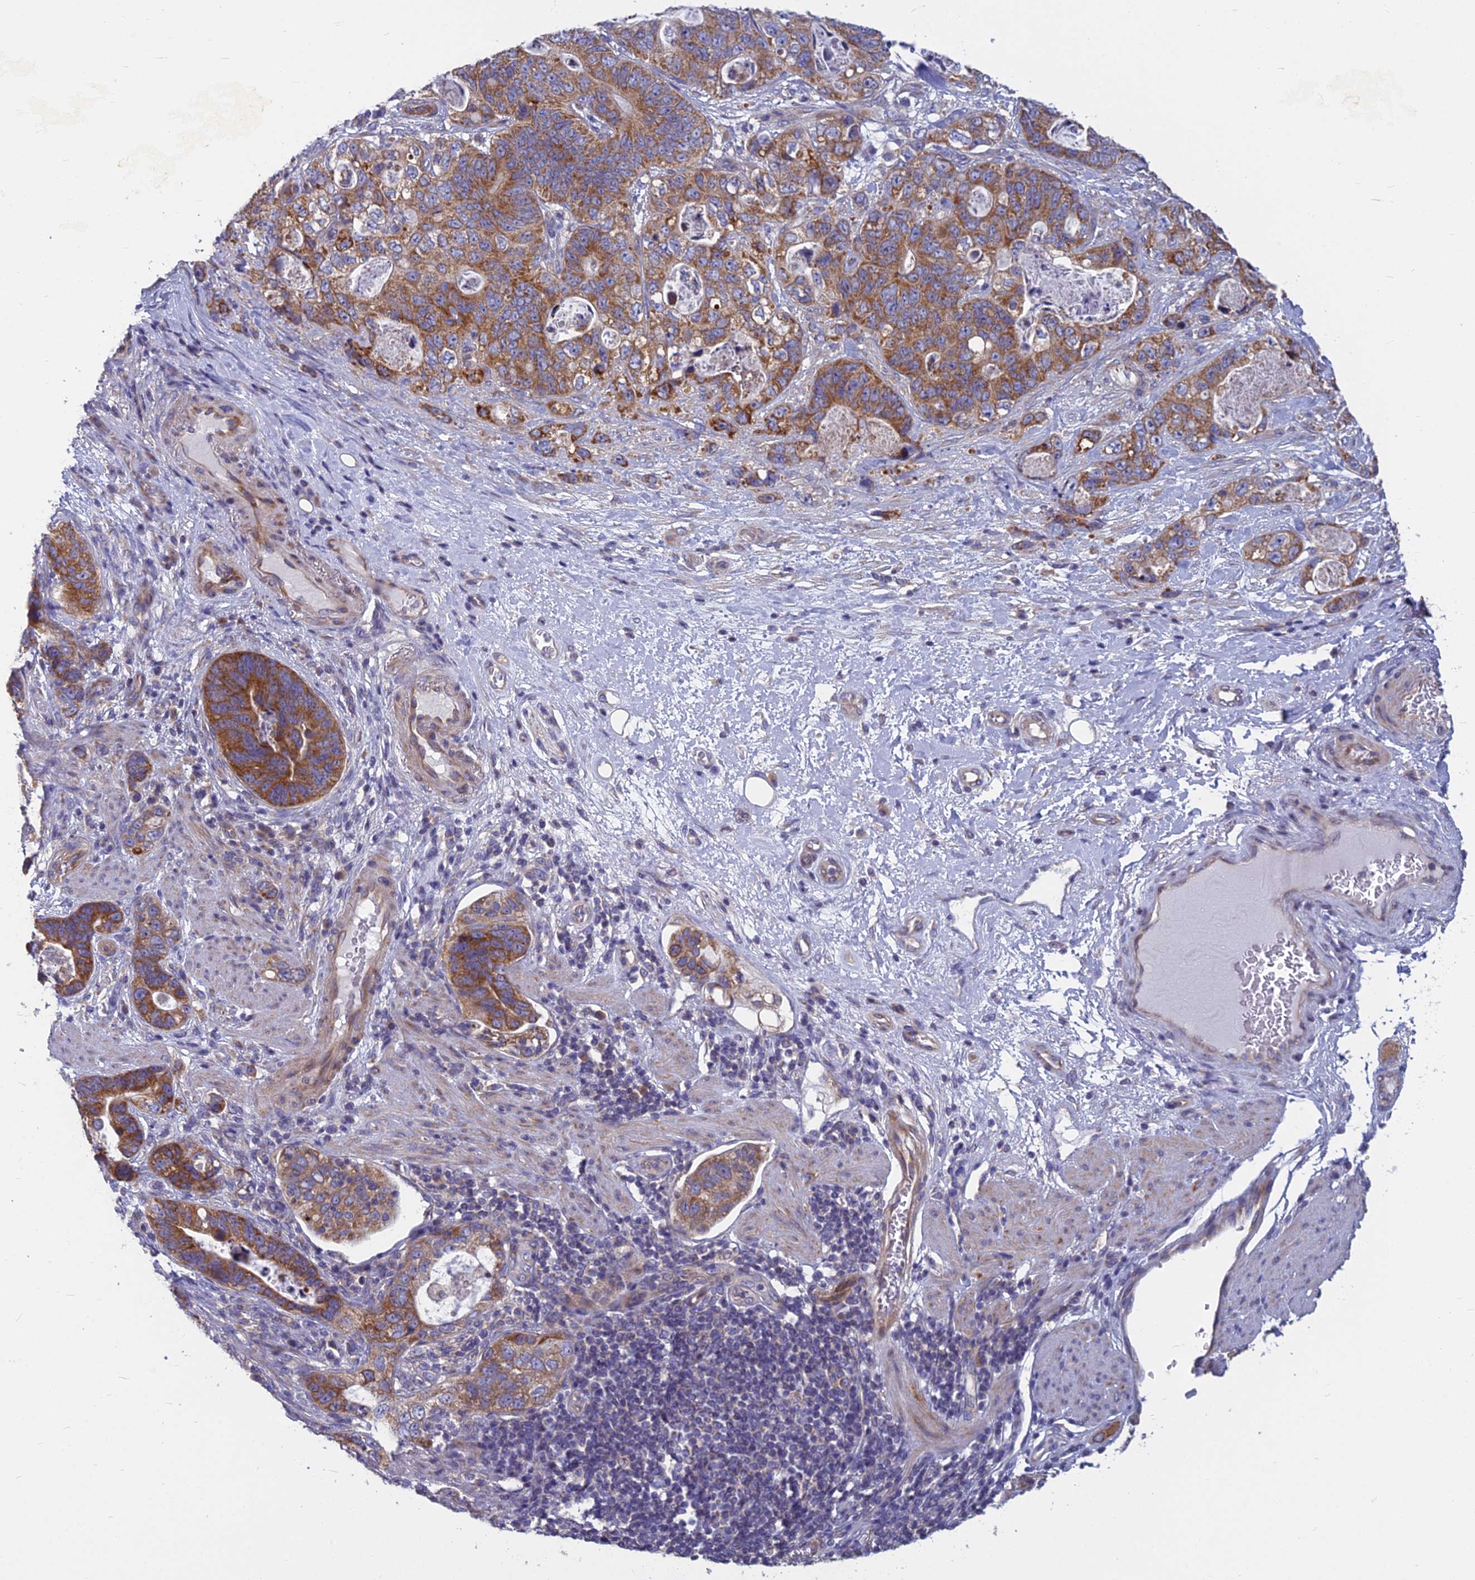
{"staining": {"intensity": "moderate", "quantity": ">75%", "location": "cytoplasmic/membranous"}, "tissue": "stomach cancer", "cell_type": "Tumor cells", "image_type": "cancer", "snomed": [{"axis": "morphology", "description": "Normal tissue, NOS"}, {"axis": "morphology", "description": "Adenocarcinoma, NOS"}, {"axis": "topography", "description": "Stomach"}], "caption": "There is medium levels of moderate cytoplasmic/membranous positivity in tumor cells of adenocarcinoma (stomach), as demonstrated by immunohistochemical staining (brown color).", "gene": "COX20", "patient": {"sex": "female", "age": 89}}